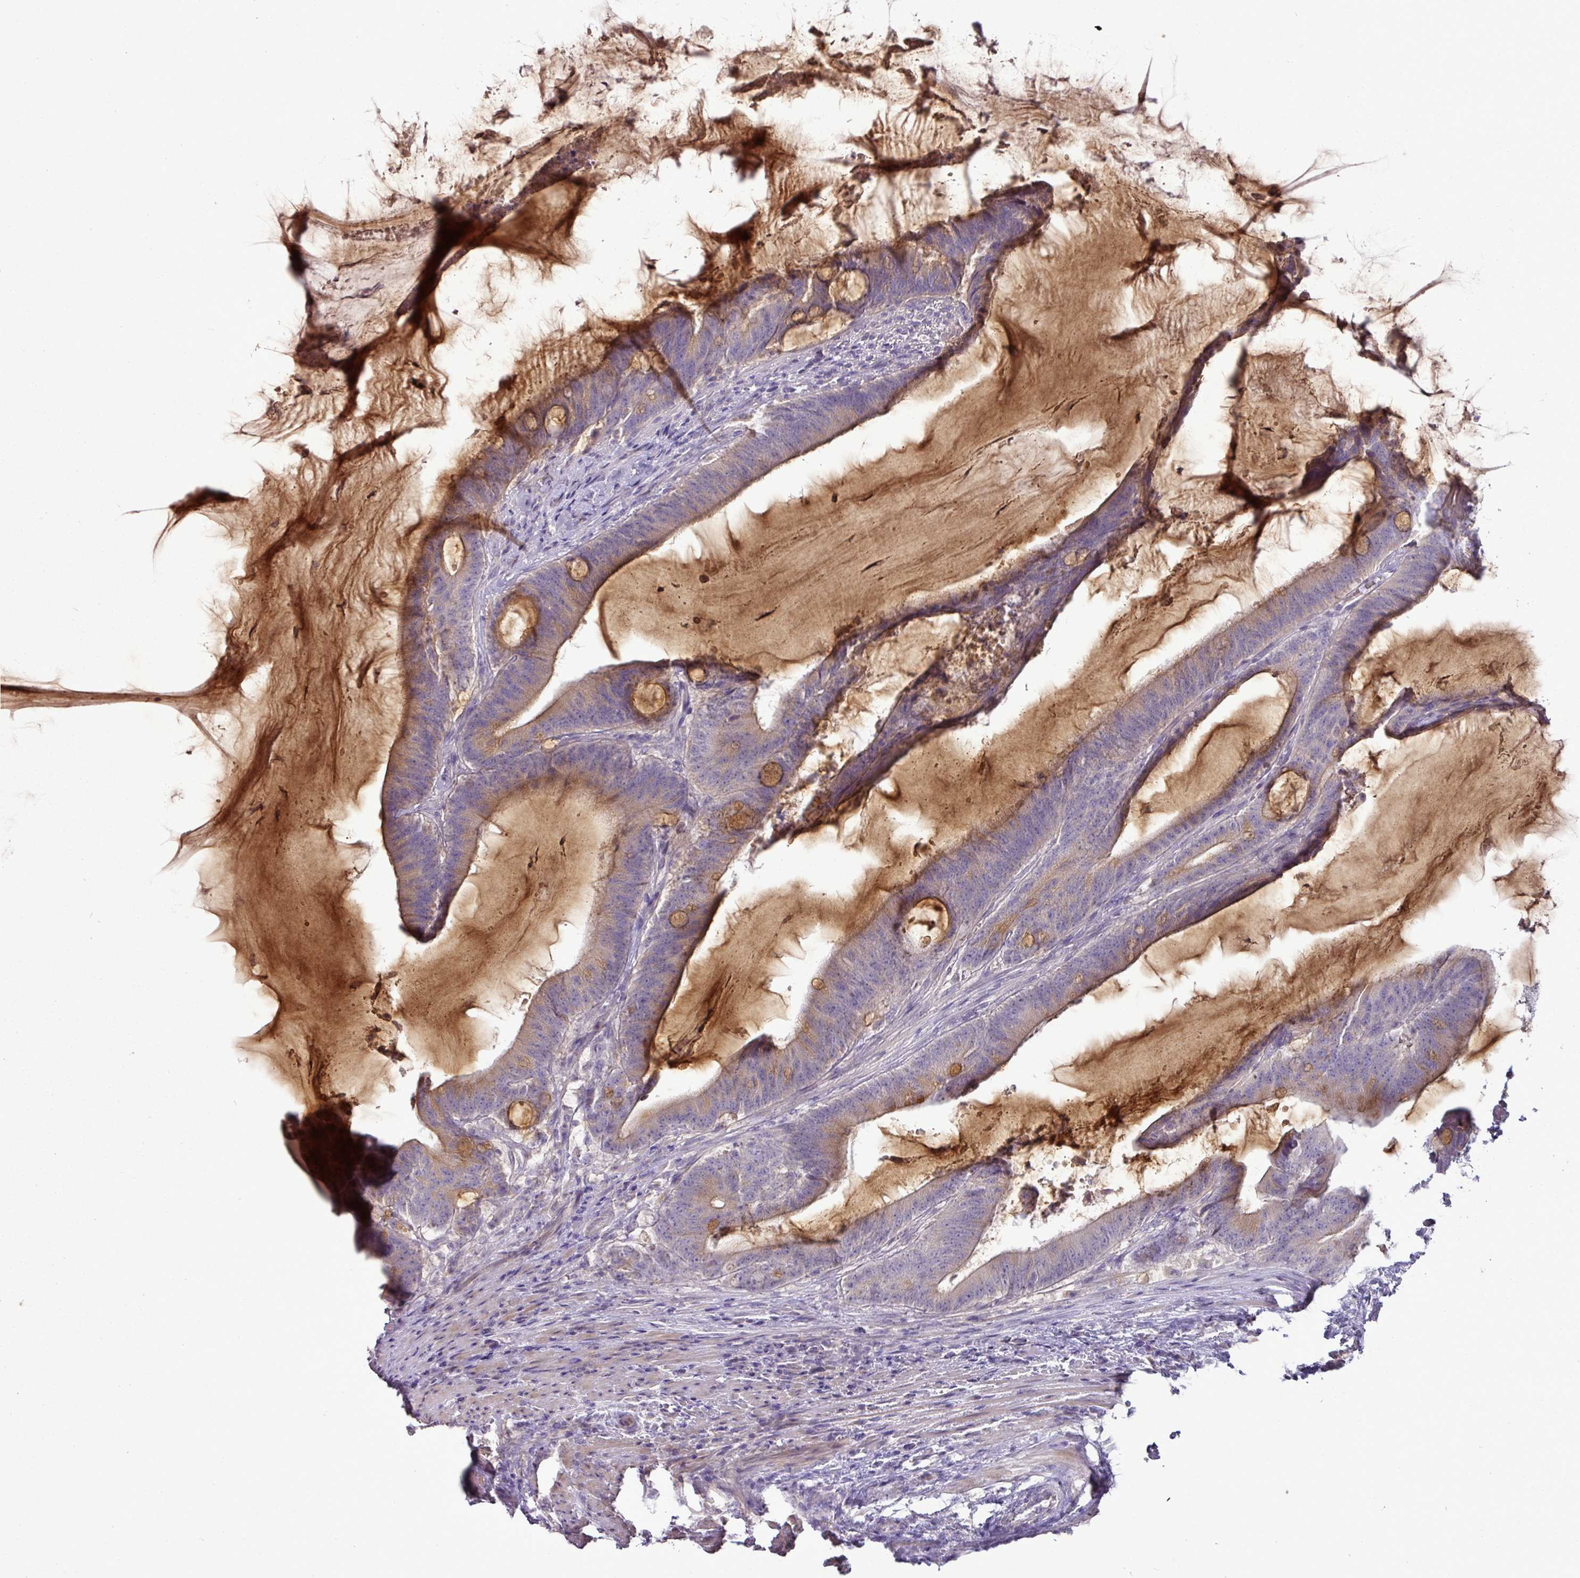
{"staining": {"intensity": "moderate", "quantity": "<25%", "location": "cytoplasmic/membranous"}, "tissue": "colorectal cancer", "cell_type": "Tumor cells", "image_type": "cancer", "snomed": [{"axis": "morphology", "description": "Adenocarcinoma, NOS"}, {"axis": "topography", "description": "Colon"}], "caption": "Immunohistochemistry (IHC) histopathology image of neoplastic tissue: human colorectal cancer stained using IHC displays low levels of moderate protein expression localized specifically in the cytoplasmic/membranous of tumor cells, appearing as a cytoplasmic/membranous brown color.", "gene": "BRINP2", "patient": {"sex": "female", "age": 43}}